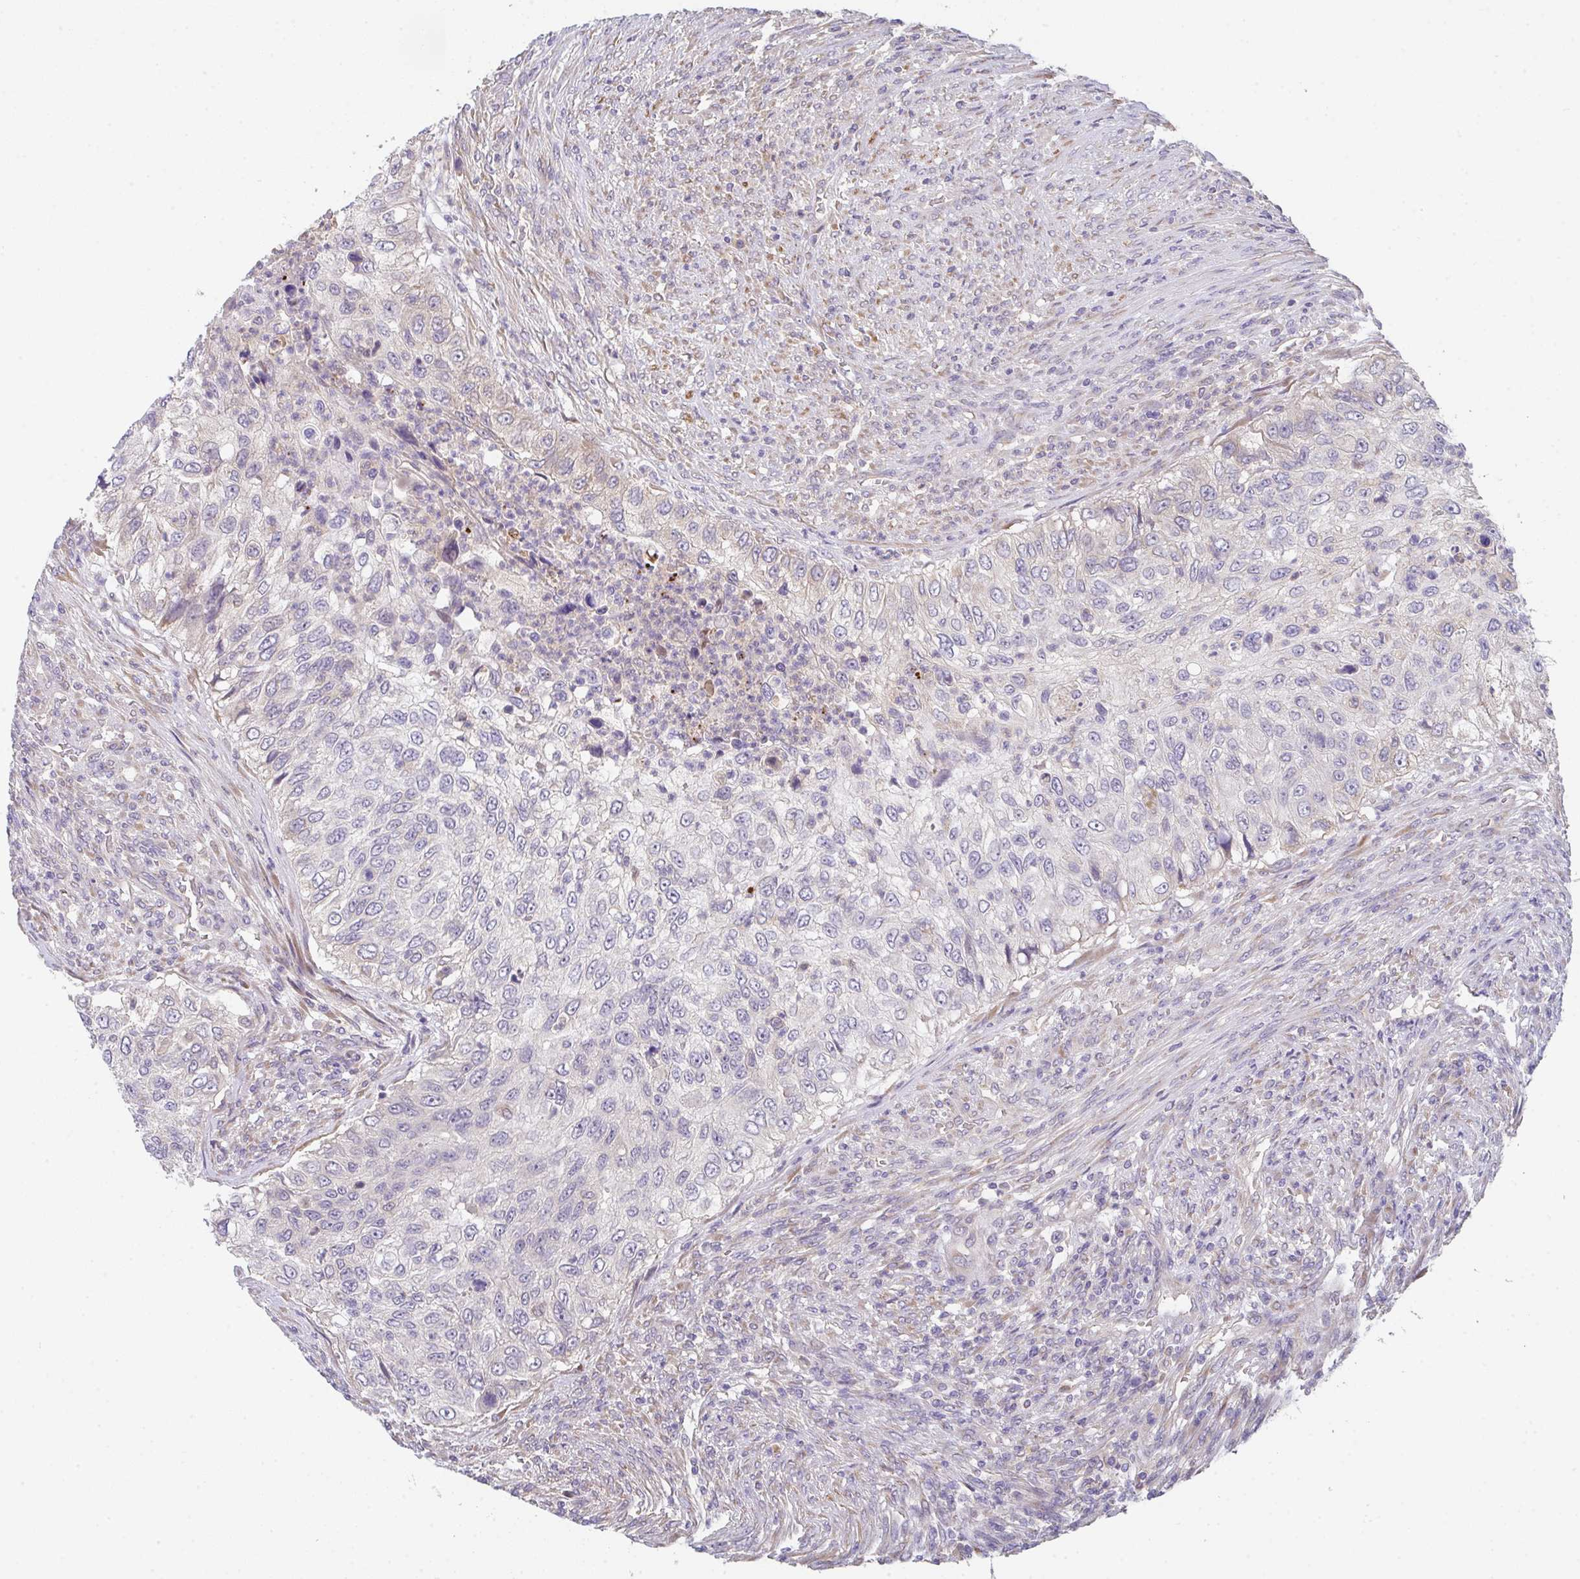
{"staining": {"intensity": "negative", "quantity": "none", "location": "none"}, "tissue": "urothelial cancer", "cell_type": "Tumor cells", "image_type": "cancer", "snomed": [{"axis": "morphology", "description": "Urothelial carcinoma, High grade"}, {"axis": "topography", "description": "Urinary bladder"}], "caption": "Immunohistochemistry (IHC) micrograph of human urothelial cancer stained for a protein (brown), which displays no positivity in tumor cells.", "gene": "TSPAN31", "patient": {"sex": "female", "age": 60}}